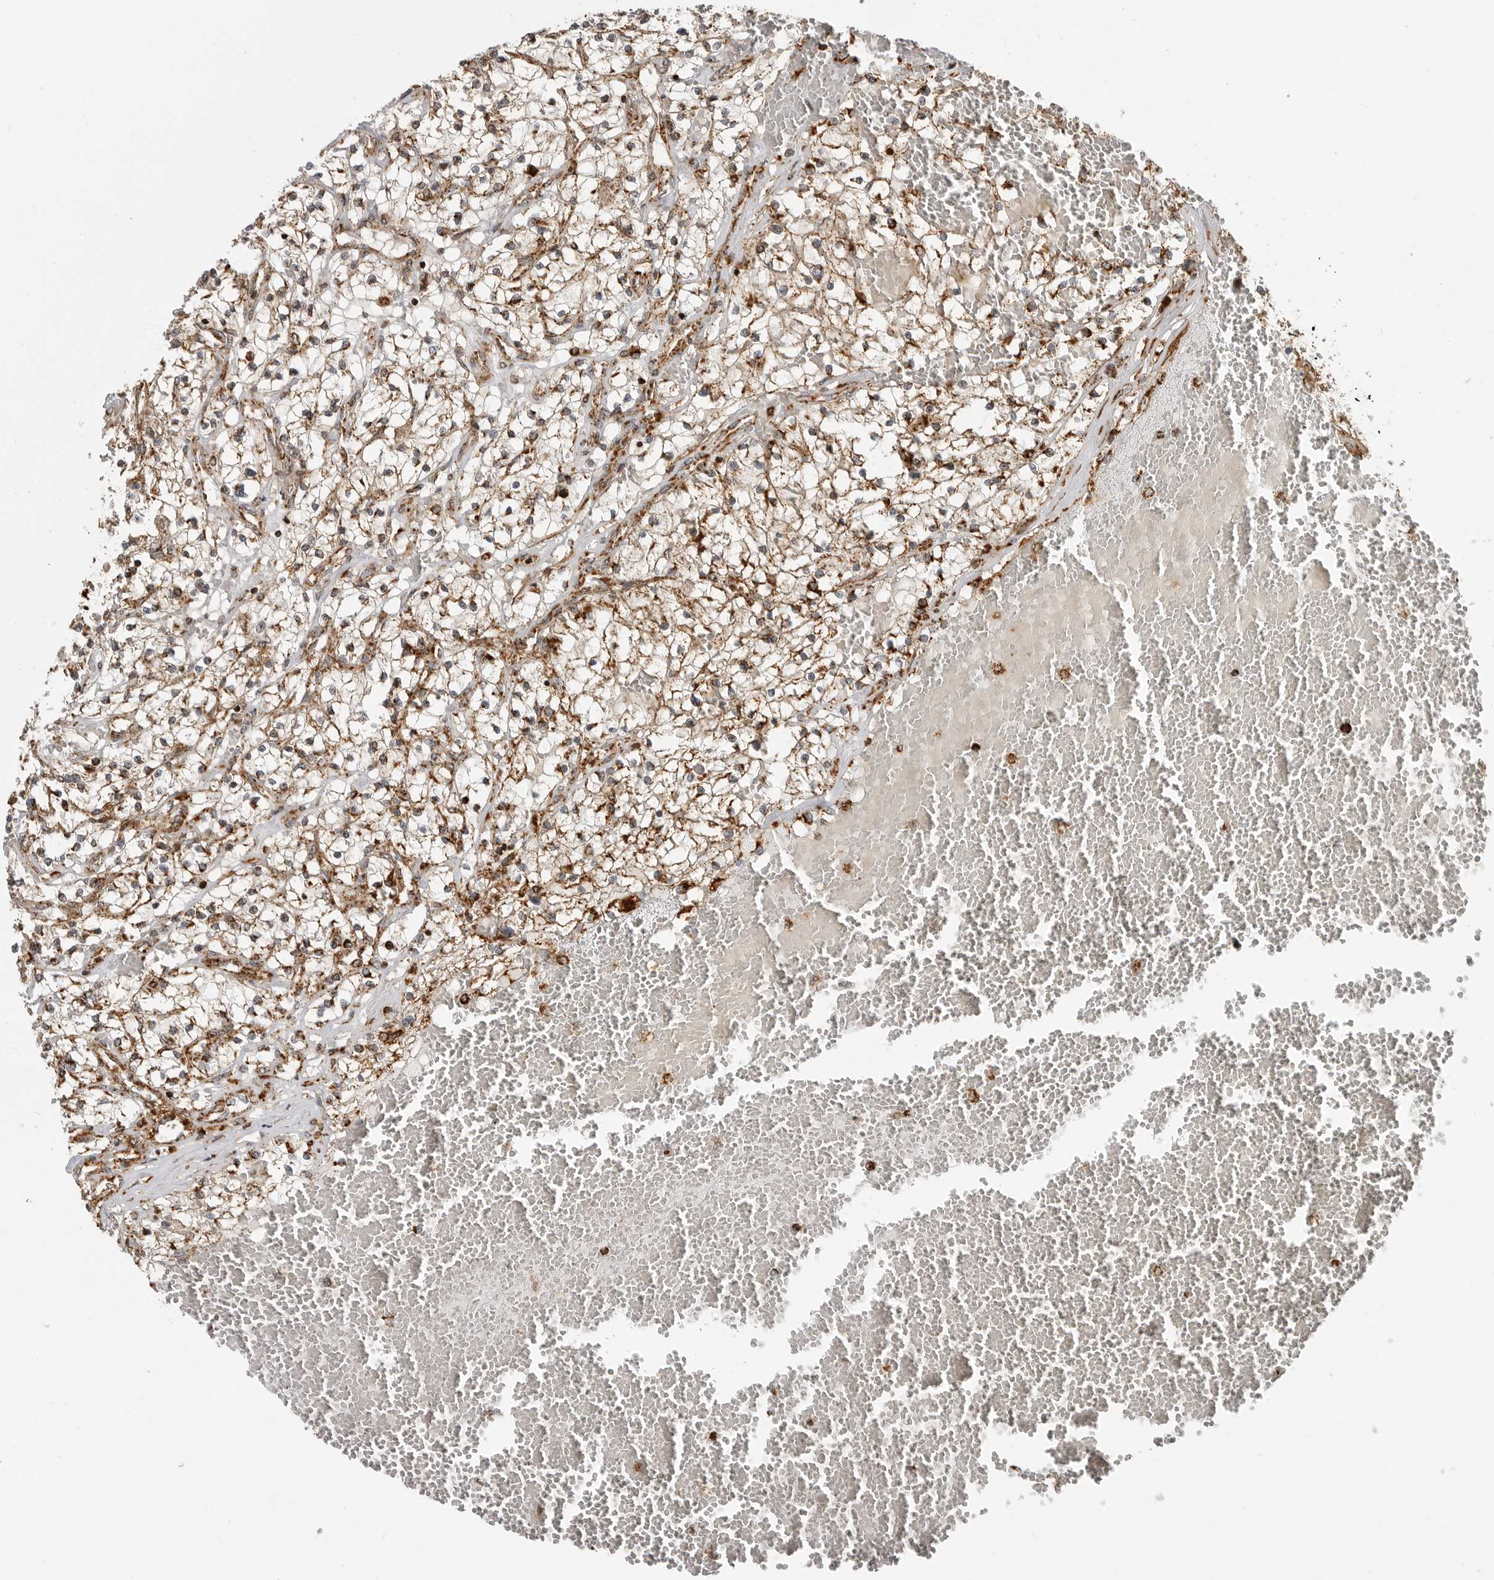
{"staining": {"intensity": "moderate", "quantity": ">75%", "location": "cytoplasmic/membranous"}, "tissue": "renal cancer", "cell_type": "Tumor cells", "image_type": "cancer", "snomed": [{"axis": "morphology", "description": "Normal tissue, NOS"}, {"axis": "morphology", "description": "Adenocarcinoma, NOS"}, {"axis": "topography", "description": "Kidney"}], "caption": "Moderate cytoplasmic/membranous staining for a protein is present in approximately >75% of tumor cells of renal cancer using immunohistochemistry (IHC).", "gene": "BMP2K", "patient": {"sex": "male", "age": 68}}